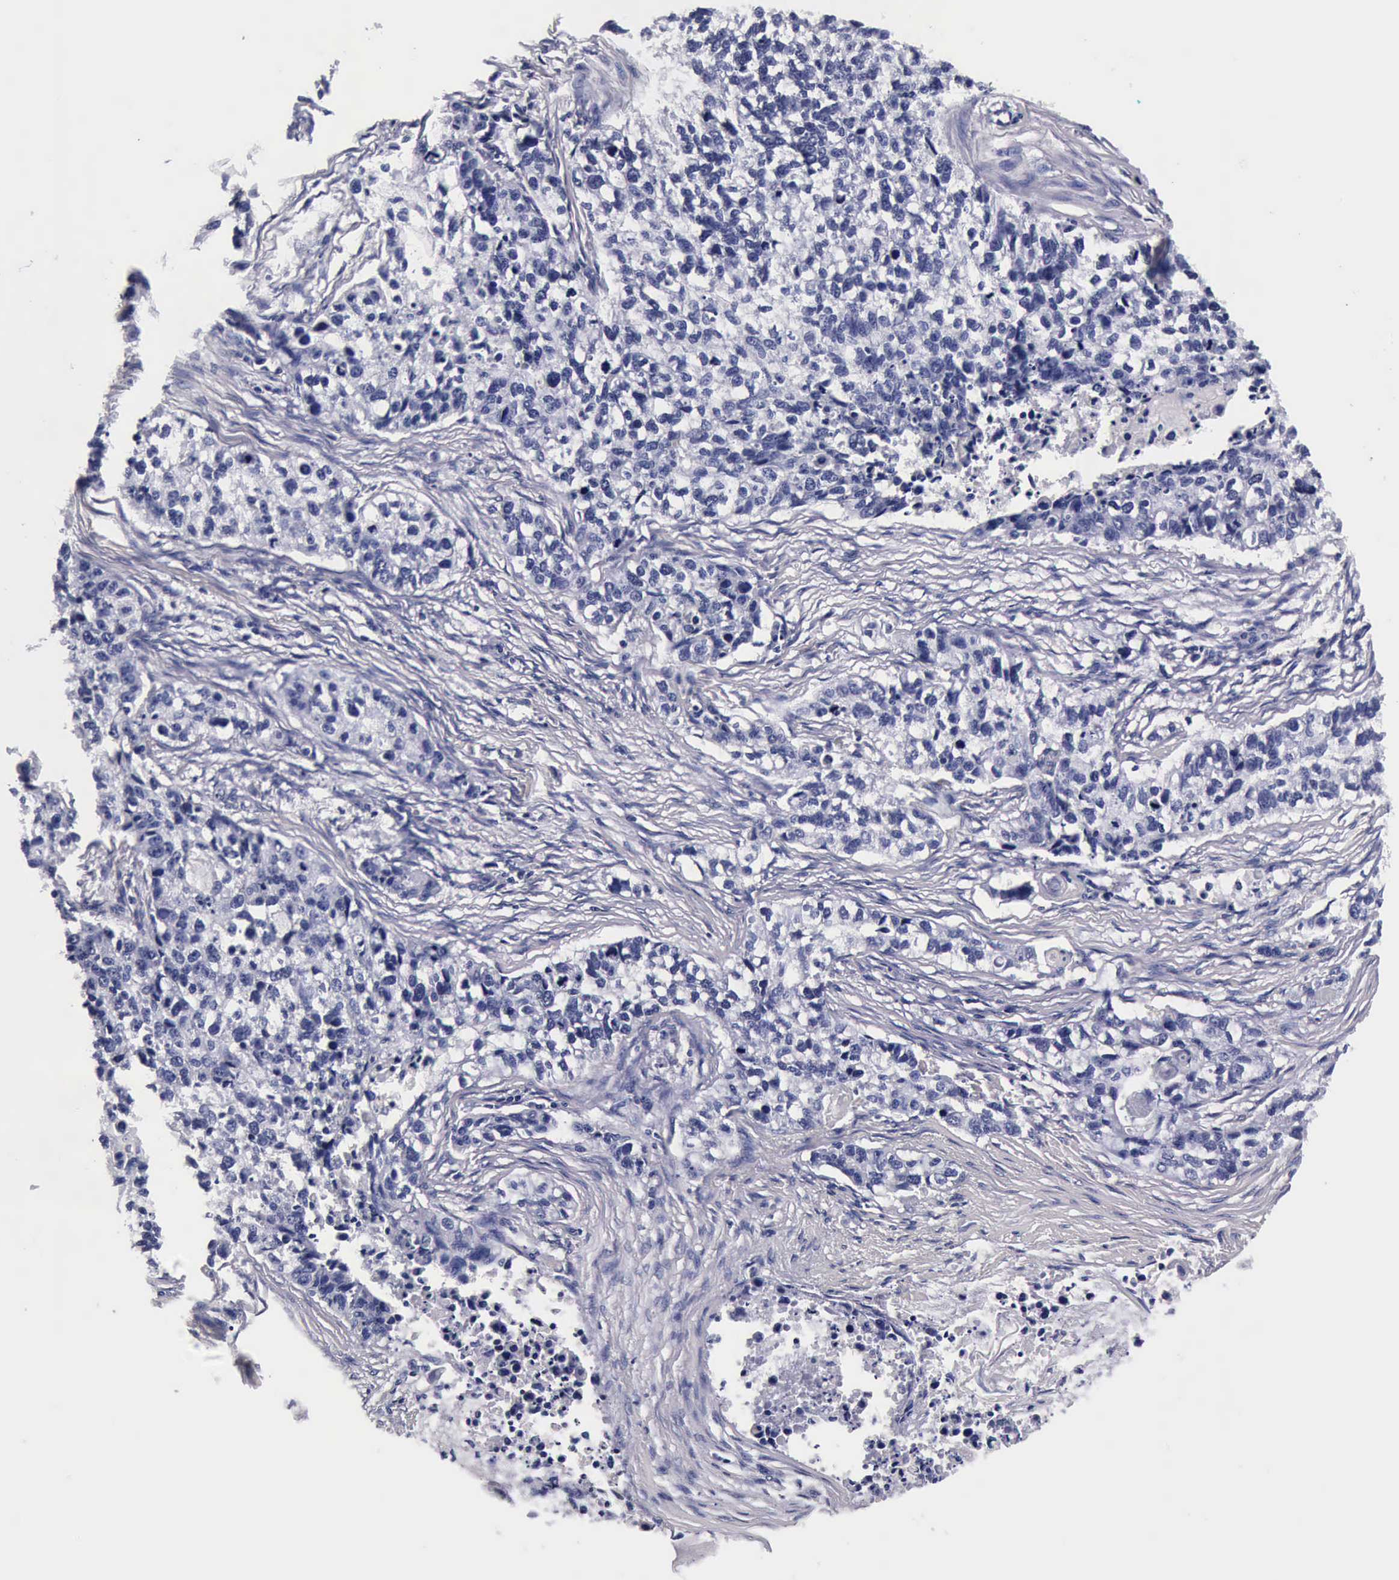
{"staining": {"intensity": "negative", "quantity": "none", "location": "none"}, "tissue": "lung cancer", "cell_type": "Tumor cells", "image_type": "cancer", "snomed": [{"axis": "morphology", "description": "Squamous cell carcinoma, NOS"}, {"axis": "topography", "description": "Lymph node"}, {"axis": "topography", "description": "Lung"}], "caption": "DAB (3,3'-diaminobenzidine) immunohistochemical staining of lung cancer displays no significant expression in tumor cells.", "gene": "IAPP", "patient": {"sex": "male", "age": 74}}